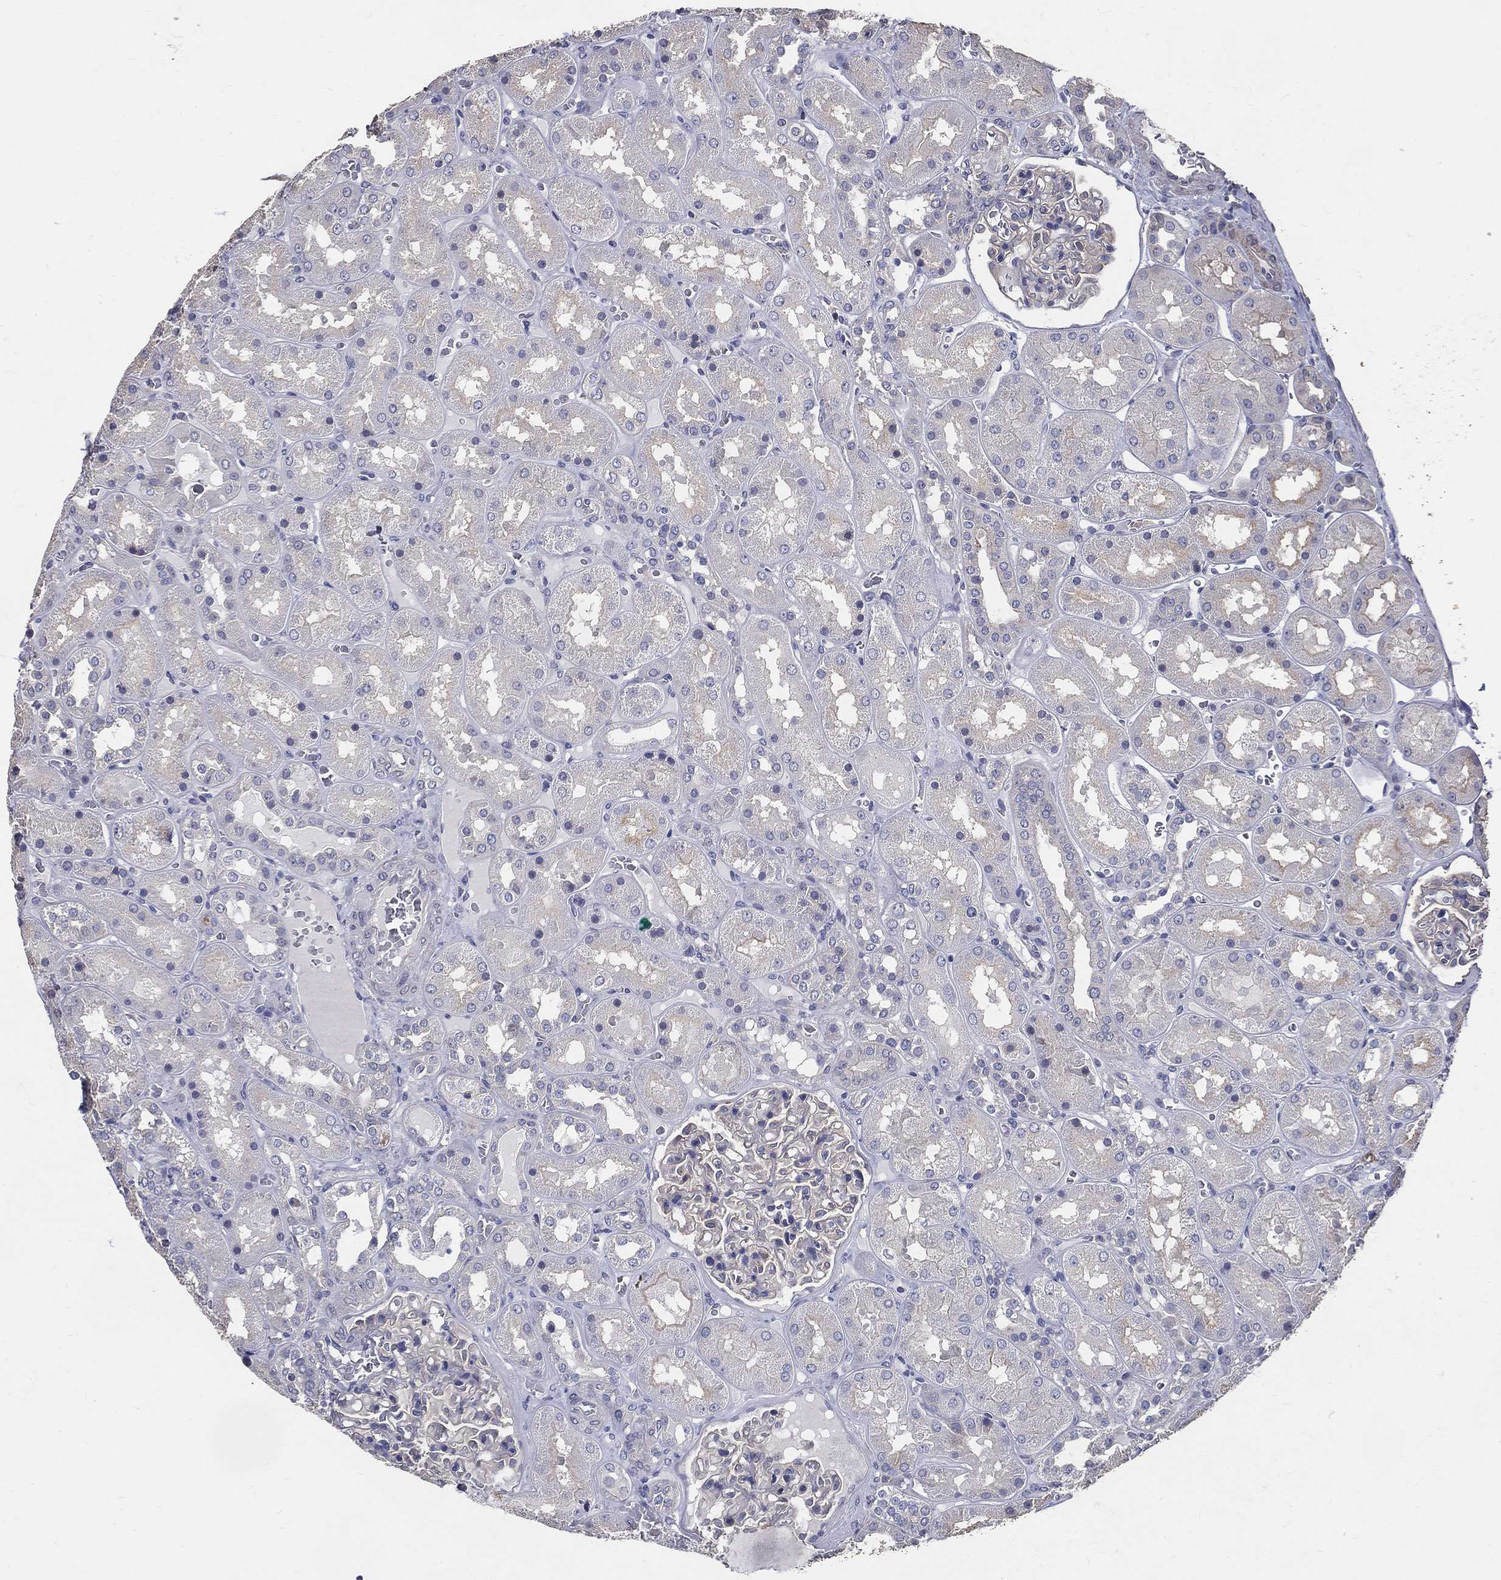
{"staining": {"intensity": "negative", "quantity": "none", "location": "none"}, "tissue": "kidney", "cell_type": "Cells in glomeruli", "image_type": "normal", "snomed": [{"axis": "morphology", "description": "Normal tissue, NOS"}, {"axis": "topography", "description": "Kidney"}], "caption": "This is a histopathology image of immunohistochemistry staining of normal kidney, which shows no expression in cells in glomeruli. The staining is performed using DAB brown chromogen with nuclei counter-stained in using hematoxylin.", "gene": "SERPINB2", "patient": {"sex": "male", "age": 73}}